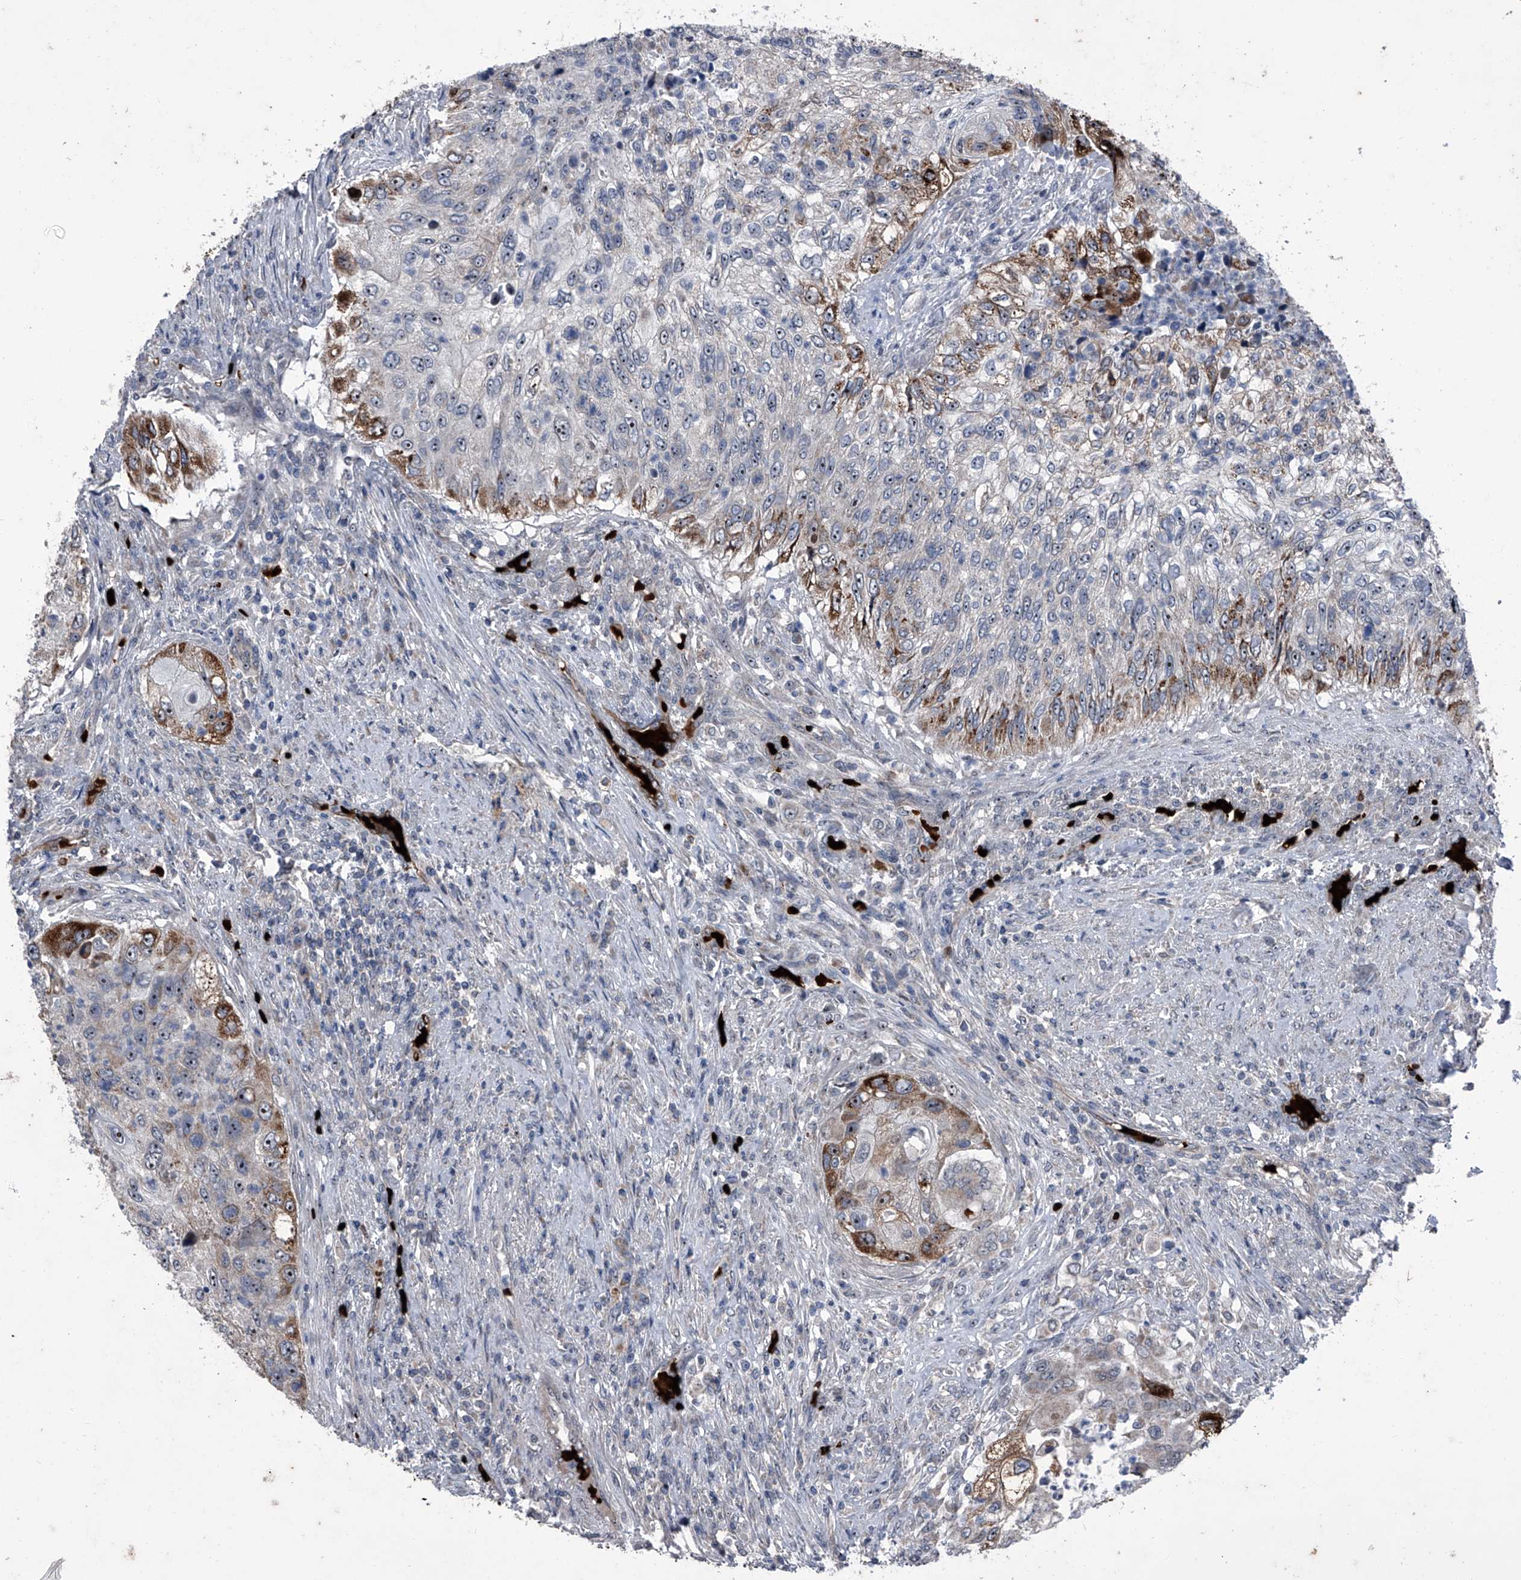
{"staining": {"intensity": "moderate", "quantity": "25%-75%", "location": "cytoplasmic/membranous,nuclear"}, "tissue": "urothelial cancer", "cell_type": "Tumor cells", "image_type": "cancer", "snomed": [{"axis": "morphology", "description": "Urothelial carcinoma, High grade"}, {"axis": "topography", "description": "Urinary bladder"}], "caption": "Urothelial carcinoma (high-grade) stained with DAB immunohistochemistry reveals medium levels of moderate cytoplasmic/membranous and nuclear staining in approximately 25%-75% of tumor cells. (DAB (3,3'-diaminobenzidine) IHC, brown staining for protein, blue staining for nuclei).", "gene": "CEP85L", "patient": {"sex": "female", "age": 60}}